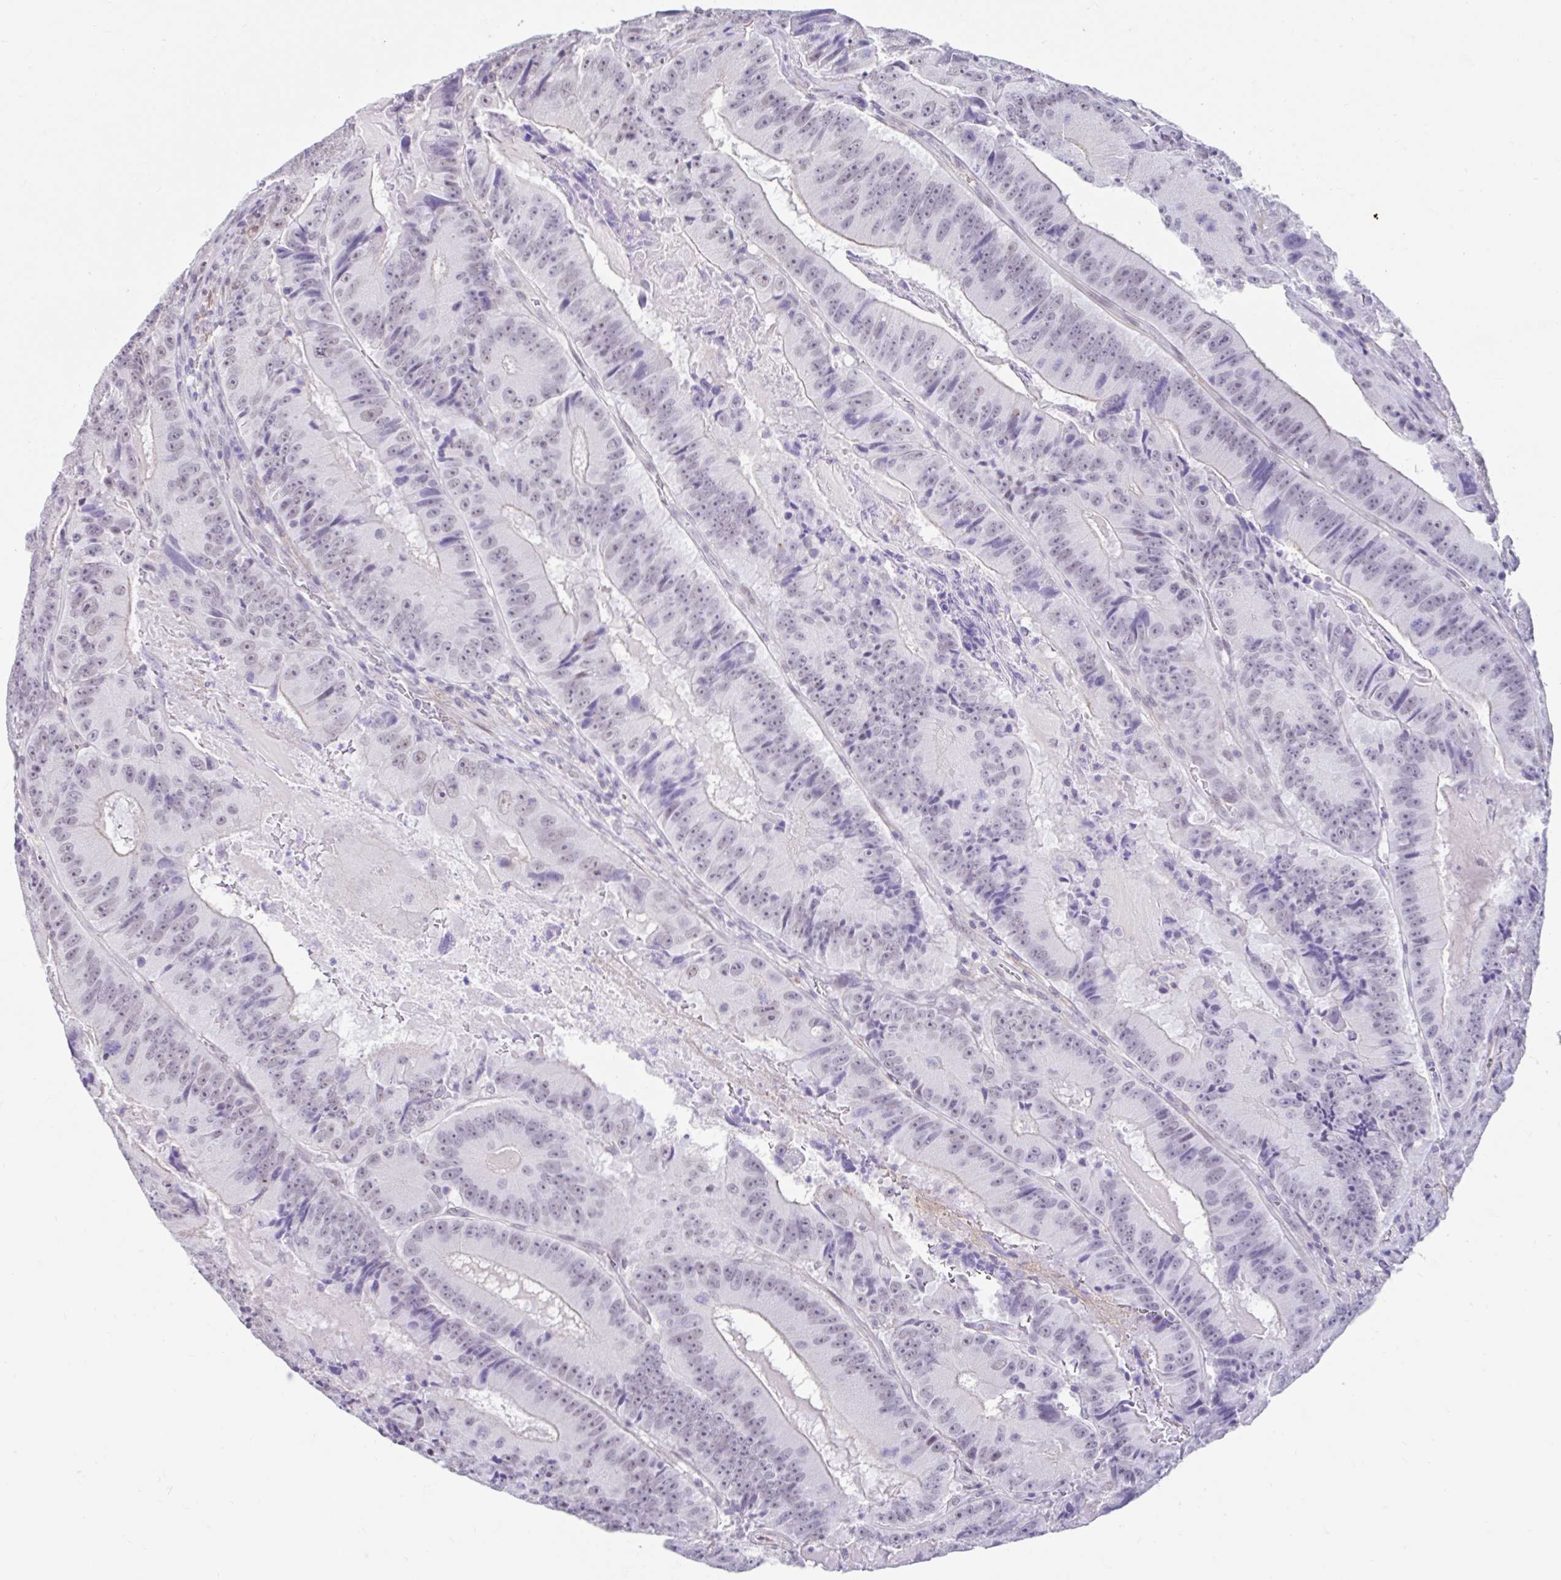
{"staining": {"intensity": "weak", "quantity": "<25%", "location": "nuclear"}, "tissue": "colorectal cancer", "cell_type": "Tumor cells", "image_type": "cancer", "snomed": [{"axis": "morphology", "description": "Adenocarcinoma, NOS"}, {"axis": "topography", "description": "Colon"}], "caption": "A high-resolution image shows IHC staining of colorectal adenocarcinoma, which exhibits no significant staining in tumor cells.", "gene": "DCAF17", "patient": {"sex": "female", "age": 86}}